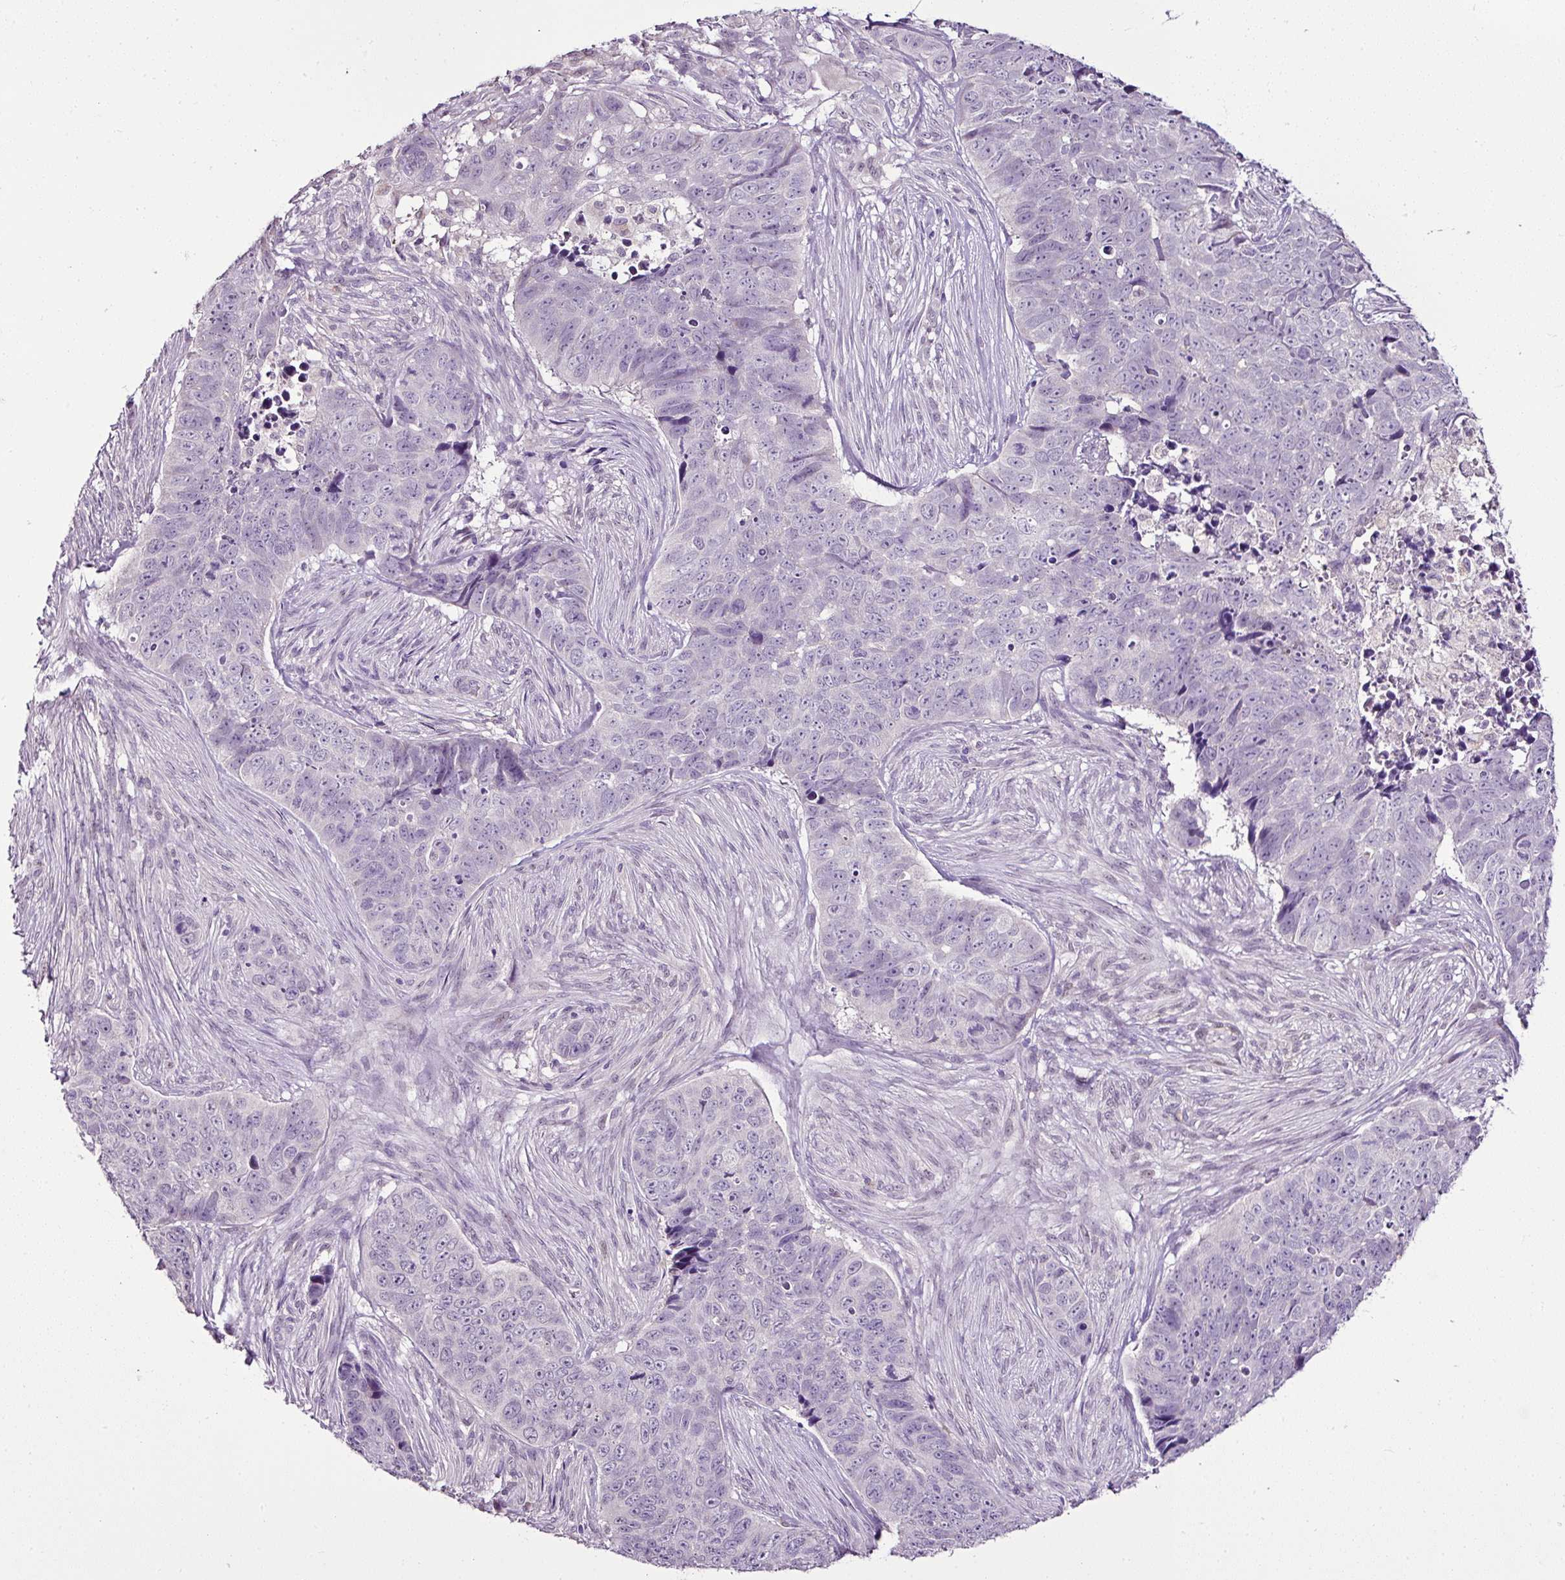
{"staining": {"intensity": "negative", "quantity": "none", "location": "none"}, "tissue": "skin cancer", "cell_type": "Tumor cells", "image_type": "cancer", "snomed": [{"axis": "morphology", "description": "Basal cell carcinoma"}, {"axis": "topography", "description": "Skin"}], "caption": "The histopathology image demonstrates no significant expression in tumor cells of skin basal cell carcinoma.", "gene": "ESR1", "patient": {"sex": "female", "age": 82}}